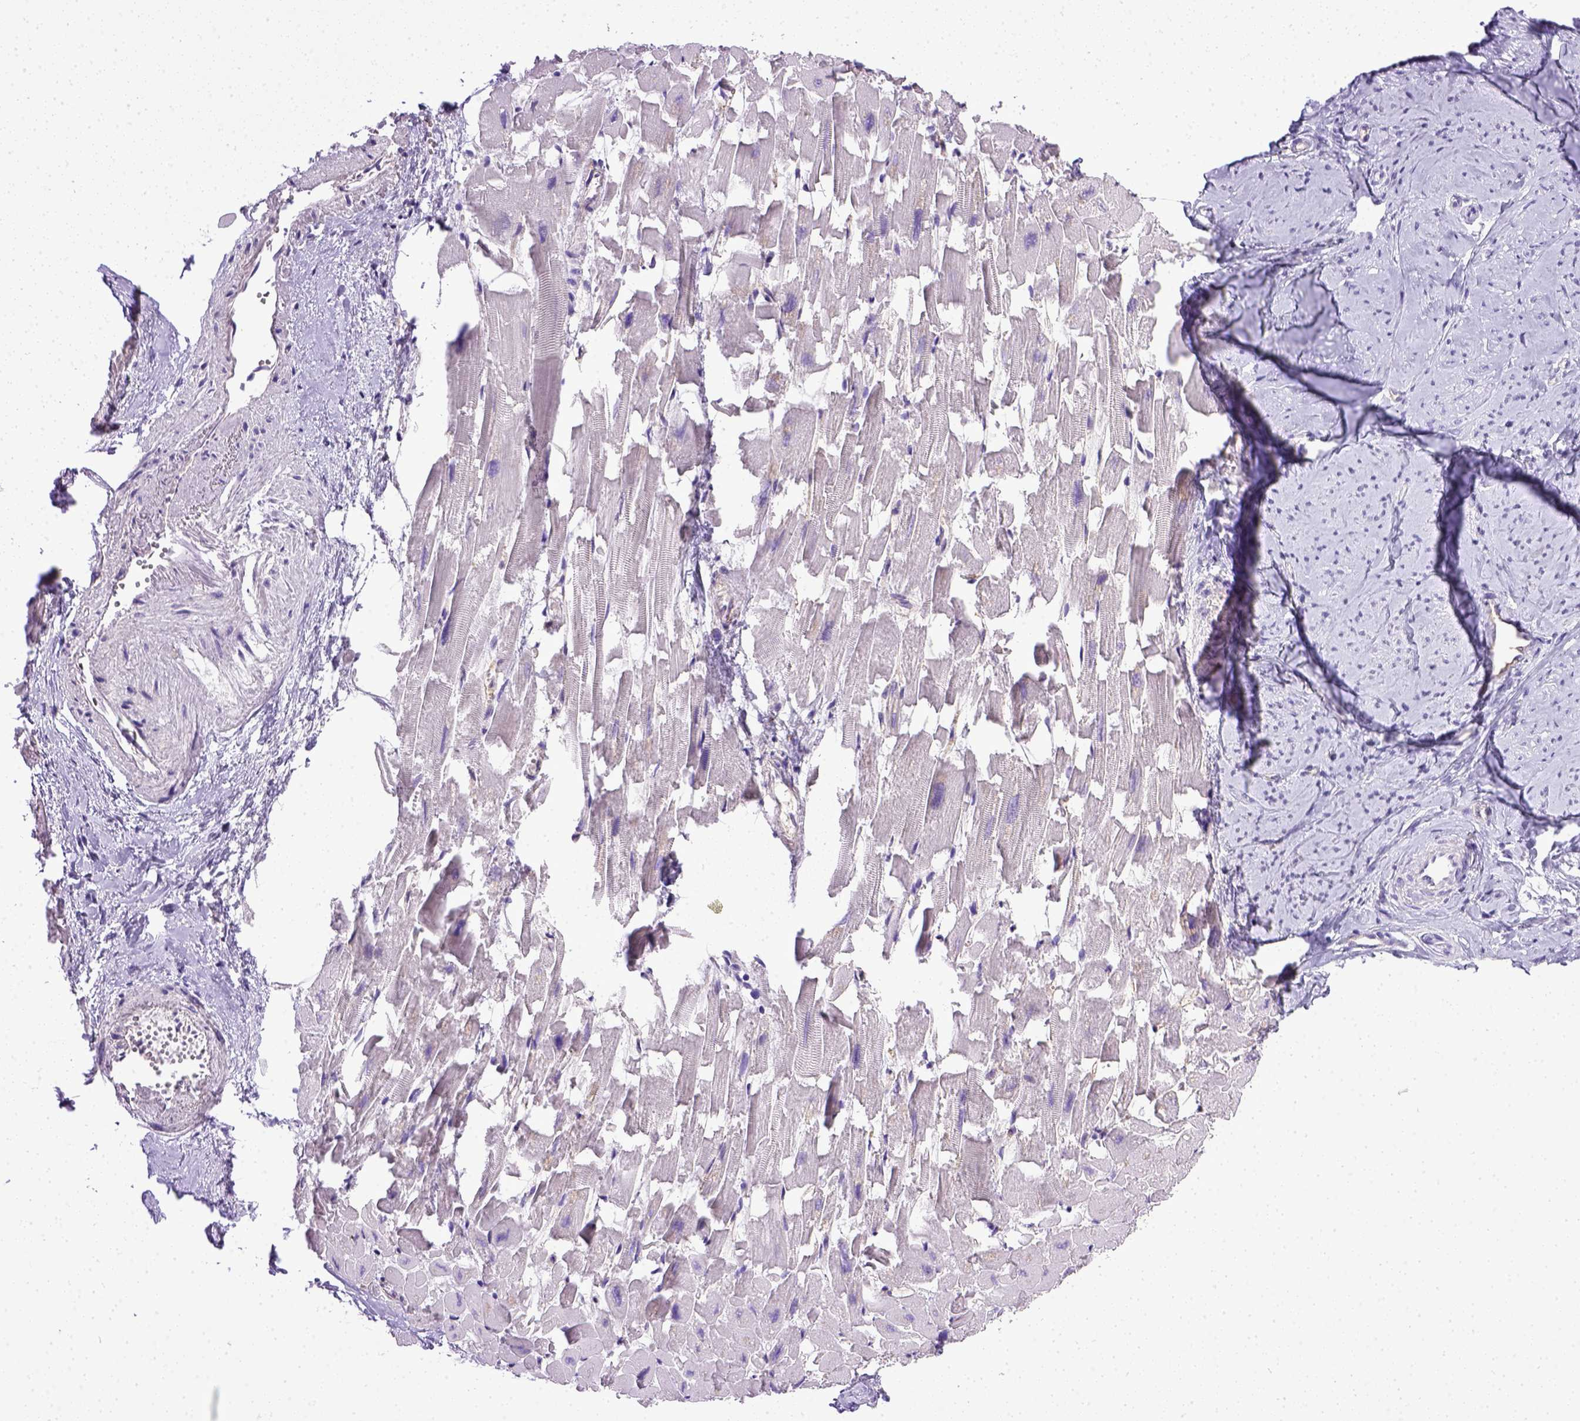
{"staining": {"intensity": "negative", "quantity": "none", "location": "none"}, "tissue": "heart muscle", "cell_type": "Cardiomyocytes", "image_type": "normal", "snomed": [{"axis": "morphology", "description": "Normal tissue, NOS"}, {"axis": "topography", "description": "Heart"}], "caption": "This is a histopathology image of immunohistochemistry (IHC) staining of normal heart muscle, which shows no staining in cardiomyocytes.", "gene": "ENG", "patient": {"sex": "female", "age": 64}}